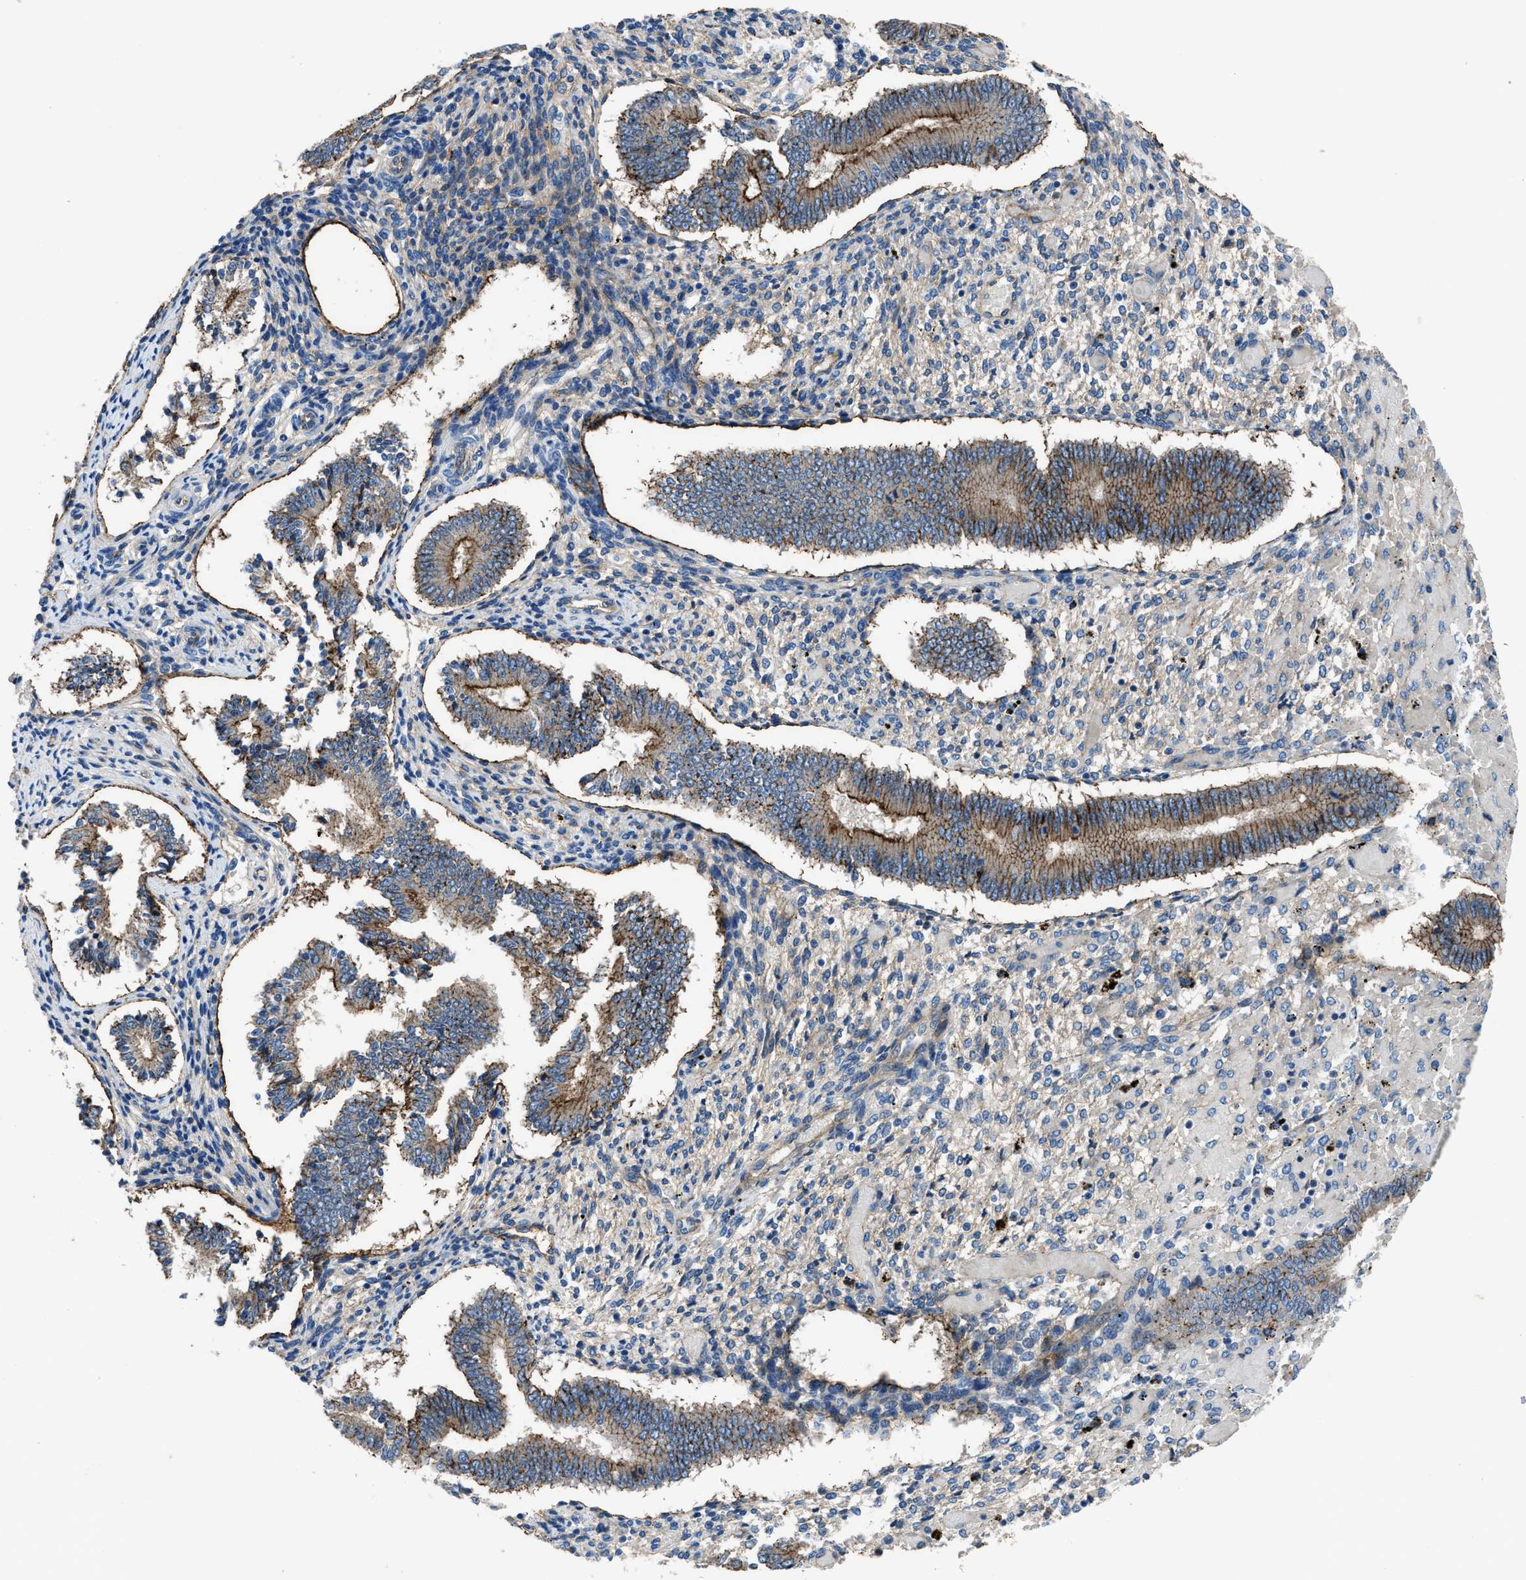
{"staining": {"intensity": "weak", "quantity": "<25%", "location": "cytoplasmic/membranous"}, "tissue": "endometrium", "cell_type": "Cells in endometrial stroma", "image_type": "normal", "snomed": [{"axis": "morphology", "description": "Normal tissue, NOS"}, {"axis": "topography", "description": "Endometrium"}], "caption": "Immunohistochemistry of normal human endometrium displays no positivity in cells in endometrial stroma. Brightfield microscopy of IHC stained with DAB (3,3'-diaminobenzidine) (brown) and hematoxylin (blue), captured at high magnification.", "gene": "PTGFRN", "patient": {"sex": "female", "age": 42}}